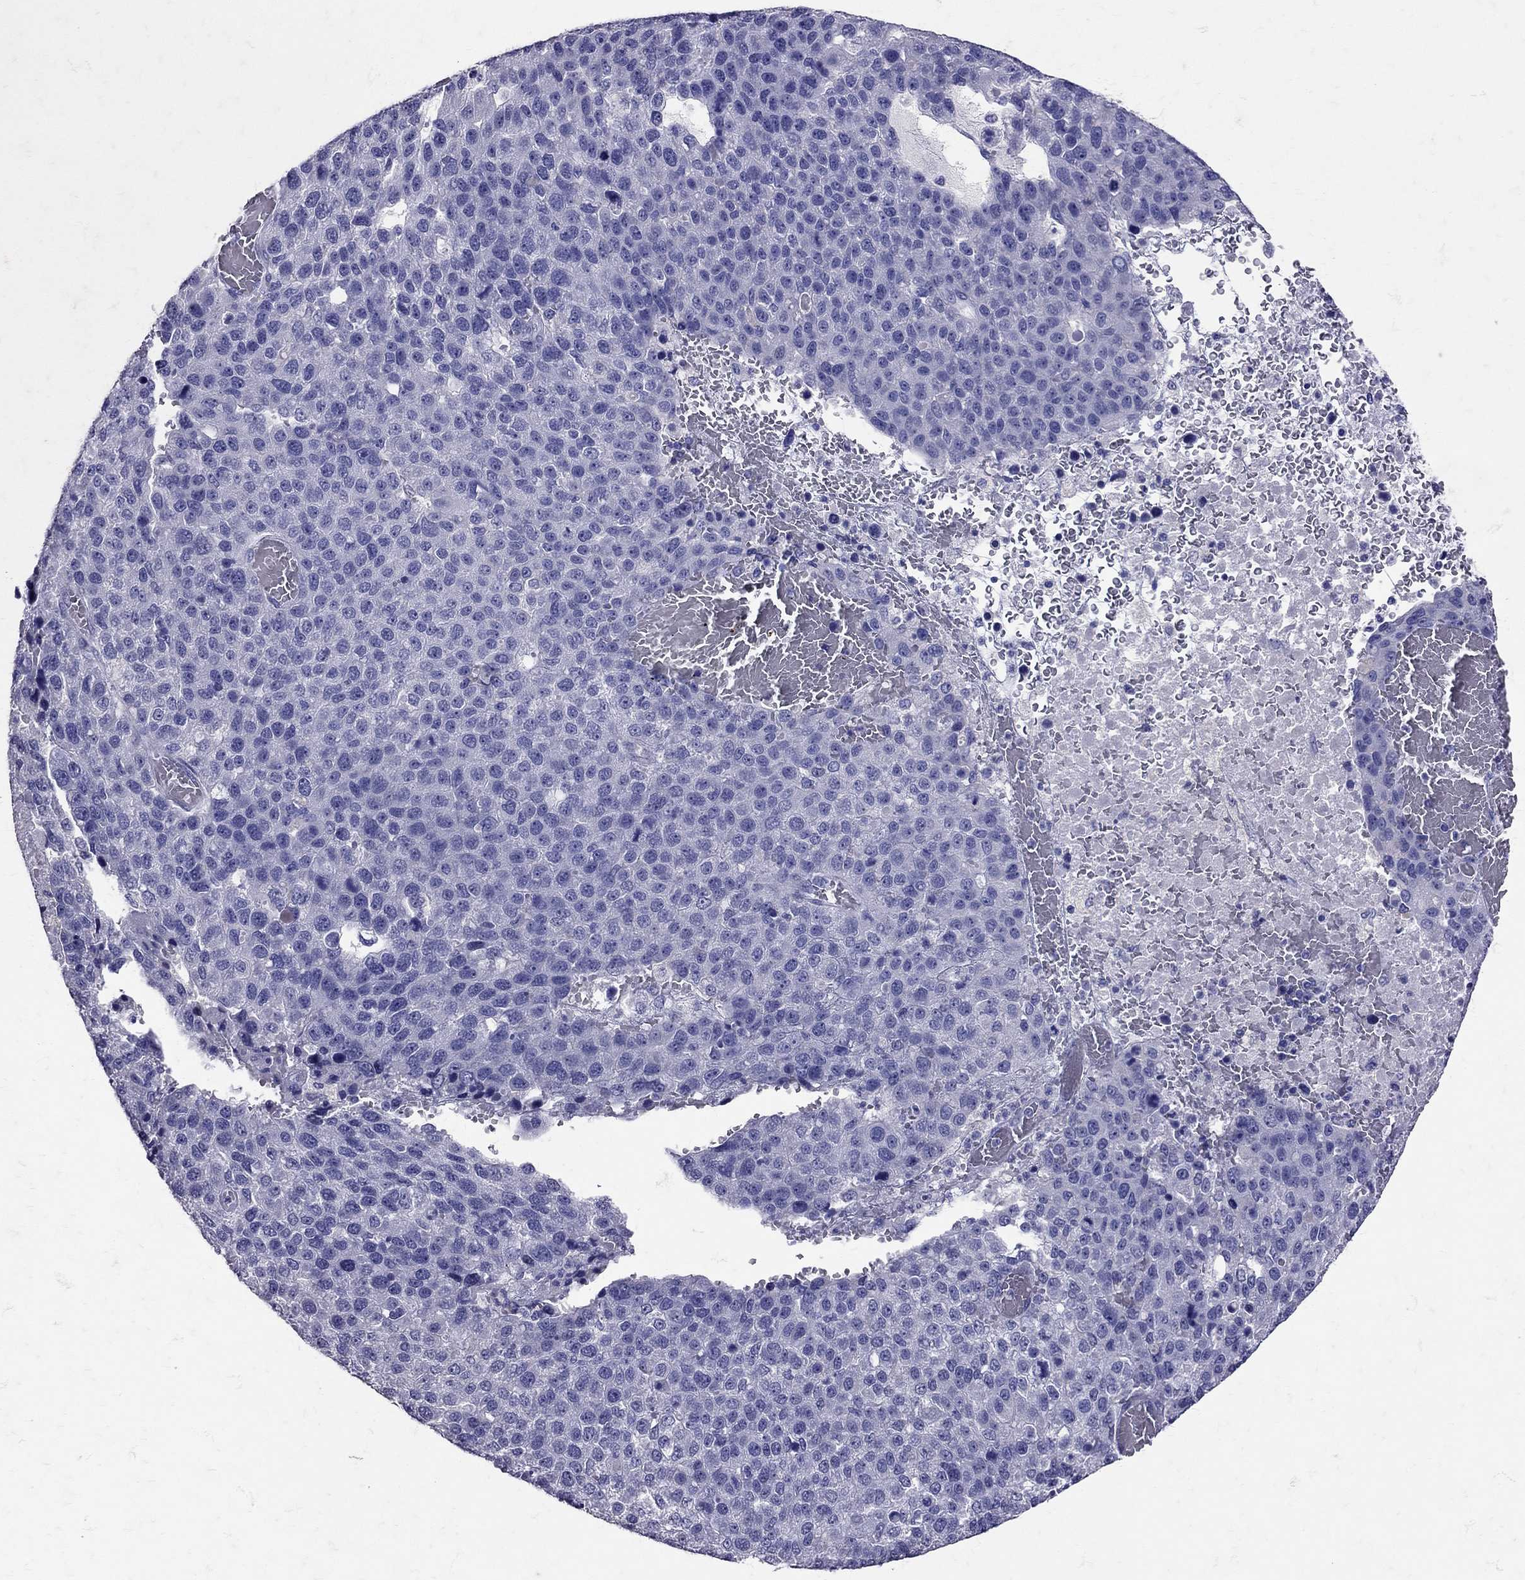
{"staining": {"intensity": "negative", "quantity": "none", "location": "none"}, "tissue": "pancreatic cancer", "cell_type": "Tumor cells", "image_type": "cancer", "snomed": [{"axis": "morphology", "description": "Adenocarcinoma, NOS"}, {"axis": "topography", "description": "Pancreas"}], "caption": "IHC histopathology image of neoplastic tissue: human pancreatic cancer stained with DAB shows no significant protein positivity in tumor cells. Nuclei are stained in blue.", "gene": "SST", "patient": {"sex": "female", "age": 61}}